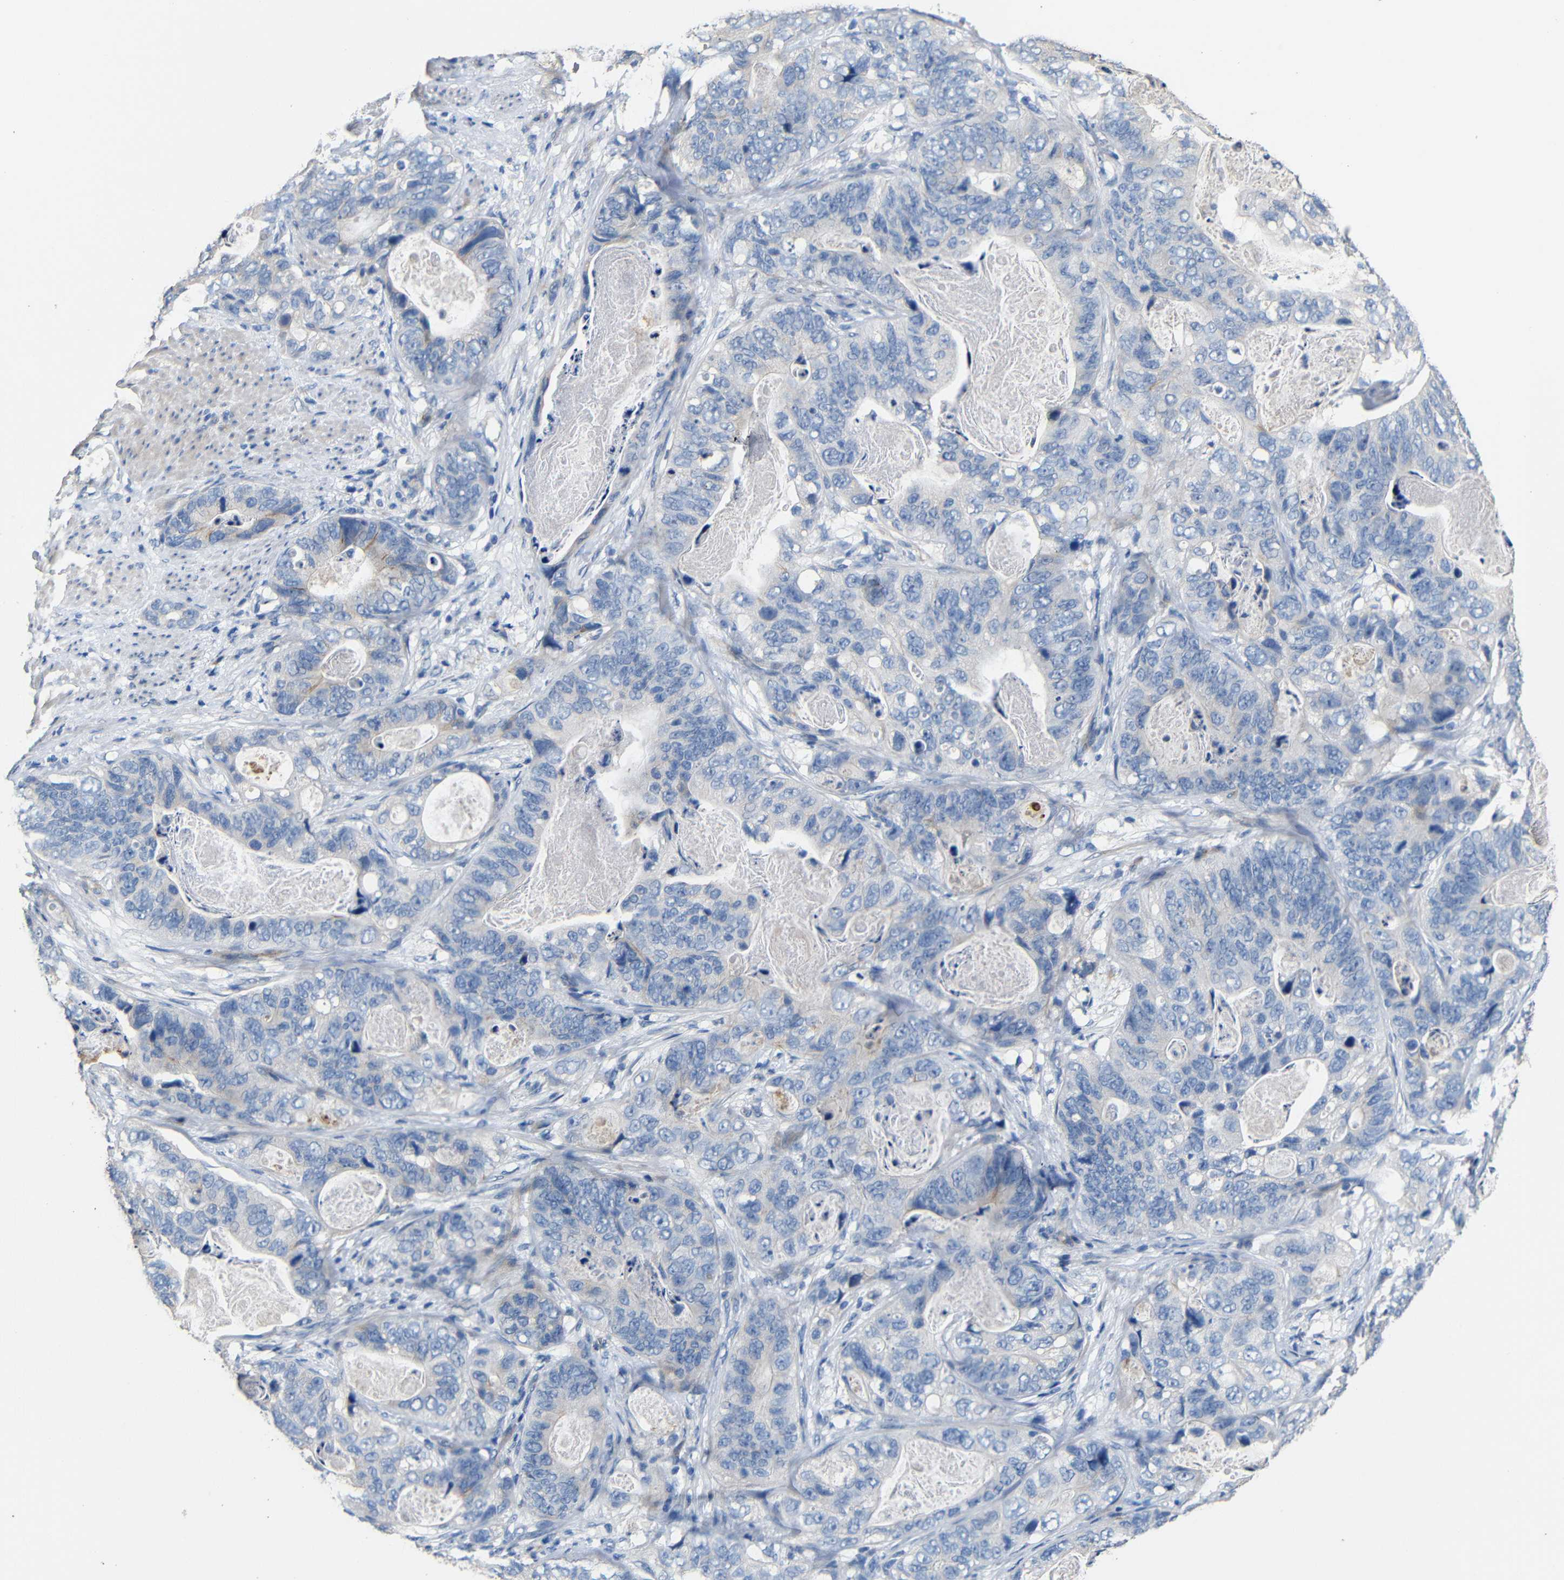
{"staining": {"intensity": "negative", "quantity": "none", "location": "none"}, "tissue": "stomach cancer", "cell_type": "Tumor cells", "image_type": "cancer", "snomed": [{"axis": "morphology", "description": "Adenocarcinoma, NOS"}, {"axis": "topography", "description": "Stomach"}], "caption": "IHC of human stomach cancer demonstrates no expression in tumor cells. (DAB (3,3'-diaminobenzidine) immunohistochemistry, high magnification).", "gene": "ACKR2", "patient": {"sex": "female", "age": 89}}